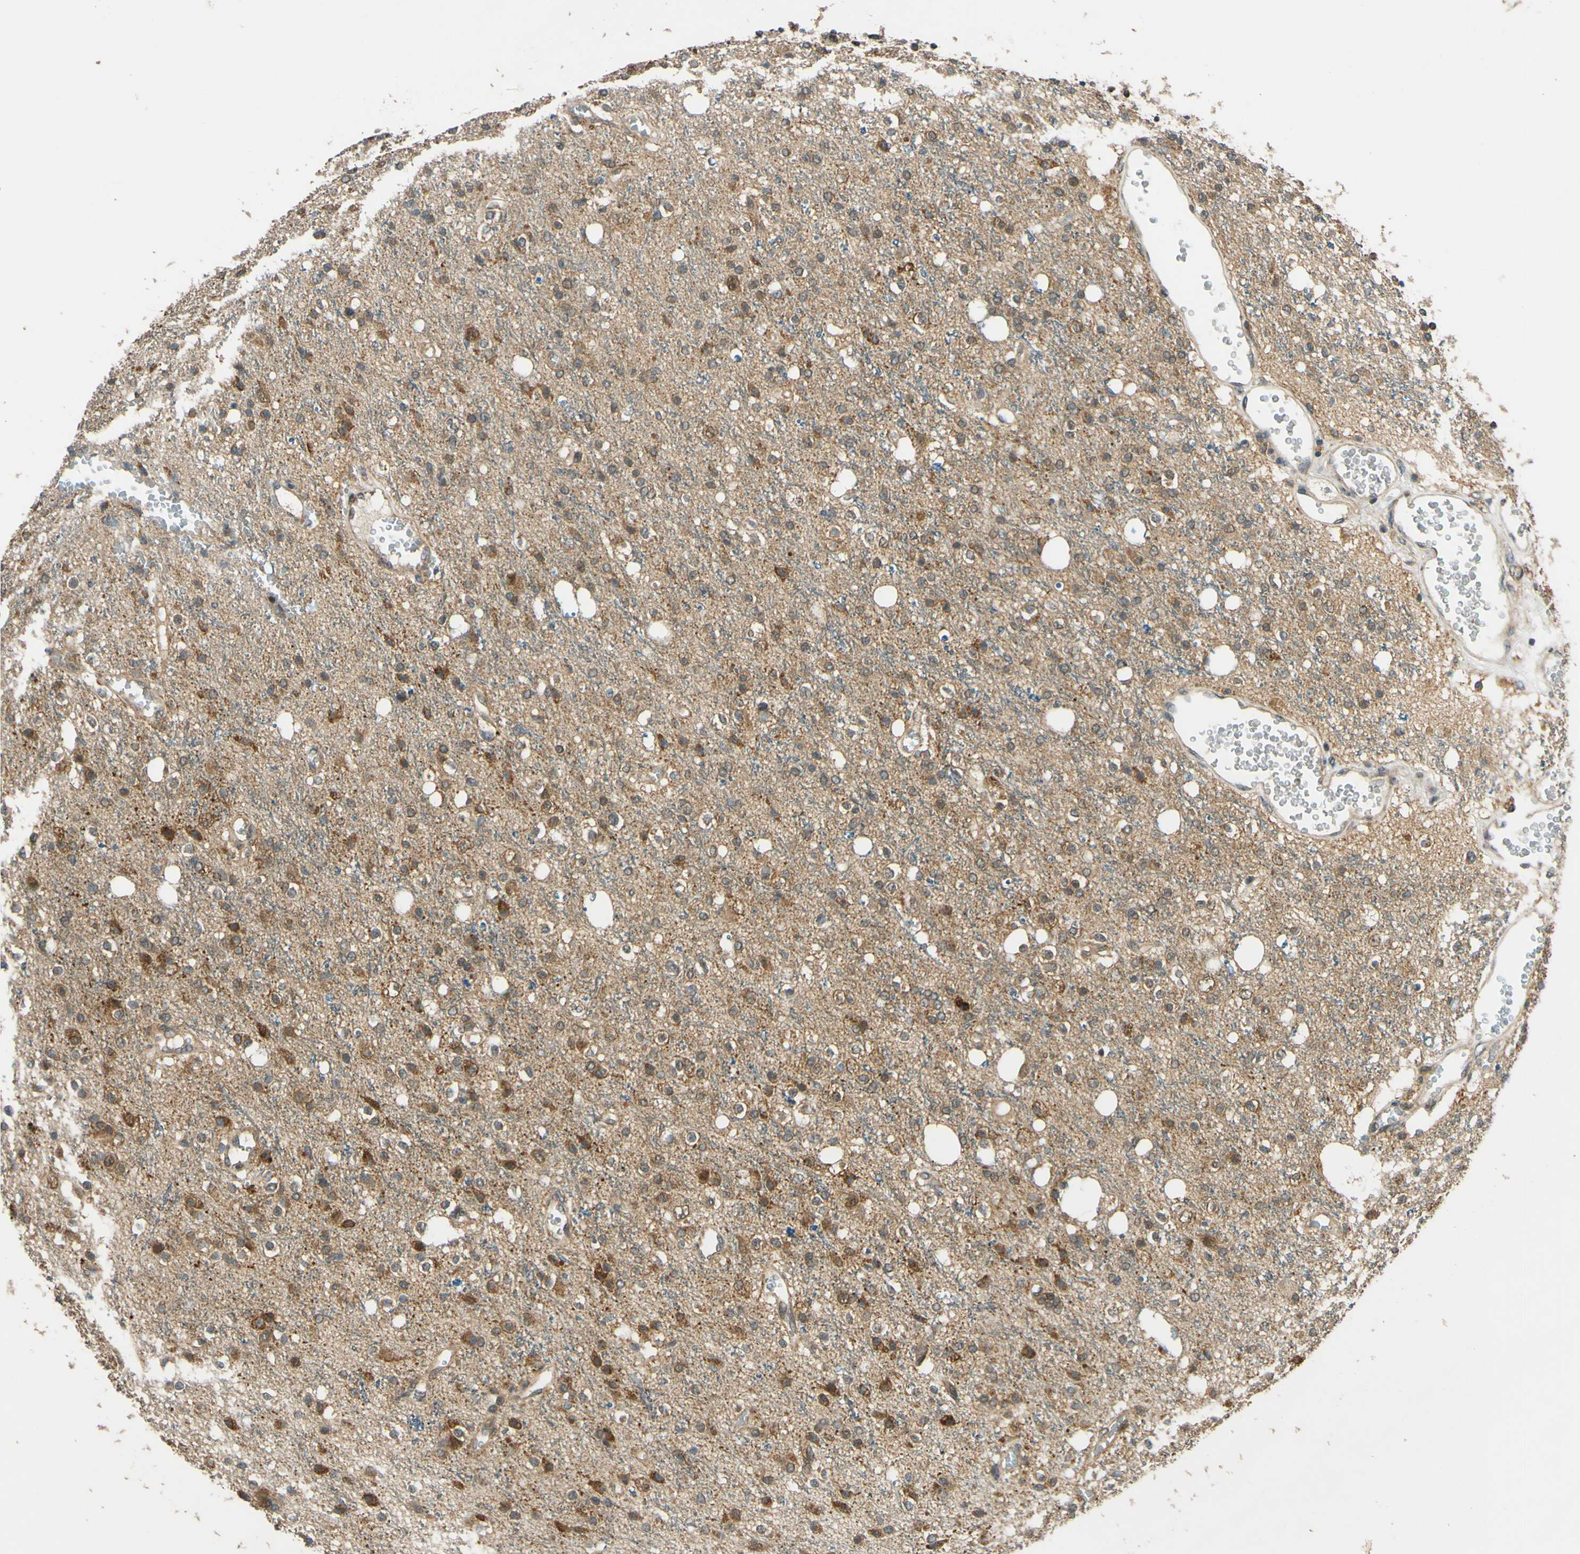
{"staining": {"intensity": "moderate", "quantity": "<25%", "location": "cytoplasmic/membranous"}, "tissue": "glioma", "cell_type": "Tumor cells", "image_type": "cancer", "snomed": [{"axis": "morphology", "description": "Glioma, malignant, High grade"}, {"axis": "topography", "description": "Brain"}], "caption": "High-magnification brightfield microscopy of glioma stained with DAB (brown) and counterstained with hematoxylin (blue). tumor cells exhibit moderate cytoplasmic/membranous expression is seen in about<25% of cells.", "gene": "ABCC8", "patient": {"sex": "male", "age": 47}}